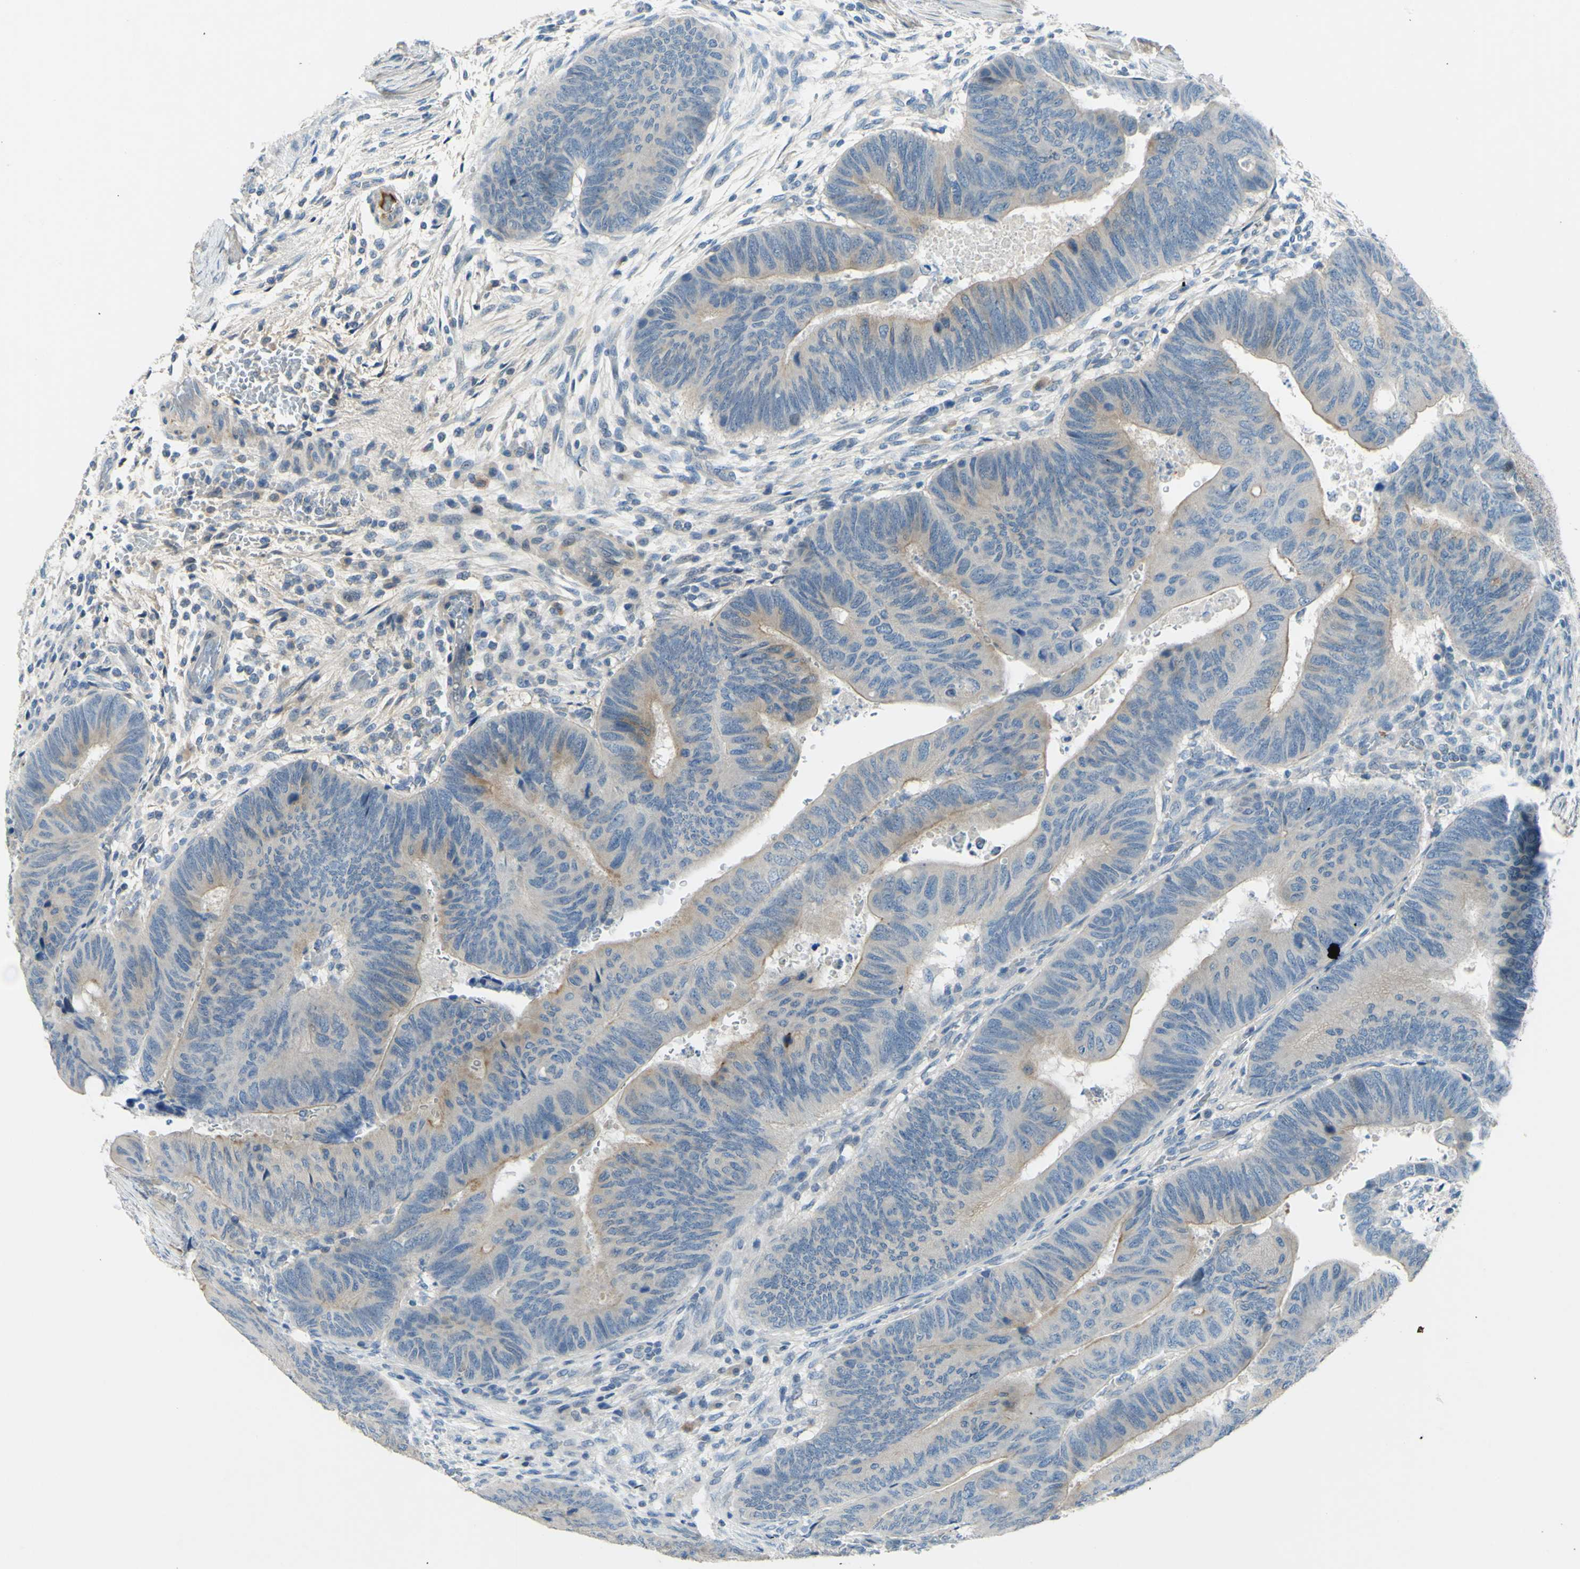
{"staining": {"intensity": "weak", "quantity": "25%-75%", "location": "cytoplasmic/membranous"}, "tissue": "colorectal cancer", "cell_type": "Tumor cells", "image_type": "cancer", "snomed": [{"axis": "morphology", "description": "Normal tissue, NOS"}, {"axis": "morphology", "description": "Adenocarcinoma, NOS"}, {"axis": "topography", "description": "Rectum"}, {"axis": "topography", "description": "Peripheral nerve tissue"}], "caption": "A photomicrograph showing weak cytoplasmic/membranous staining in approximately 25%-75% of tumor cells in adenocarcinoma (colorectal), as visualized by brown immunohistochemical staining.", "gene": "ARHGAP1", "patient": {"sex": "male", "age": 92}}